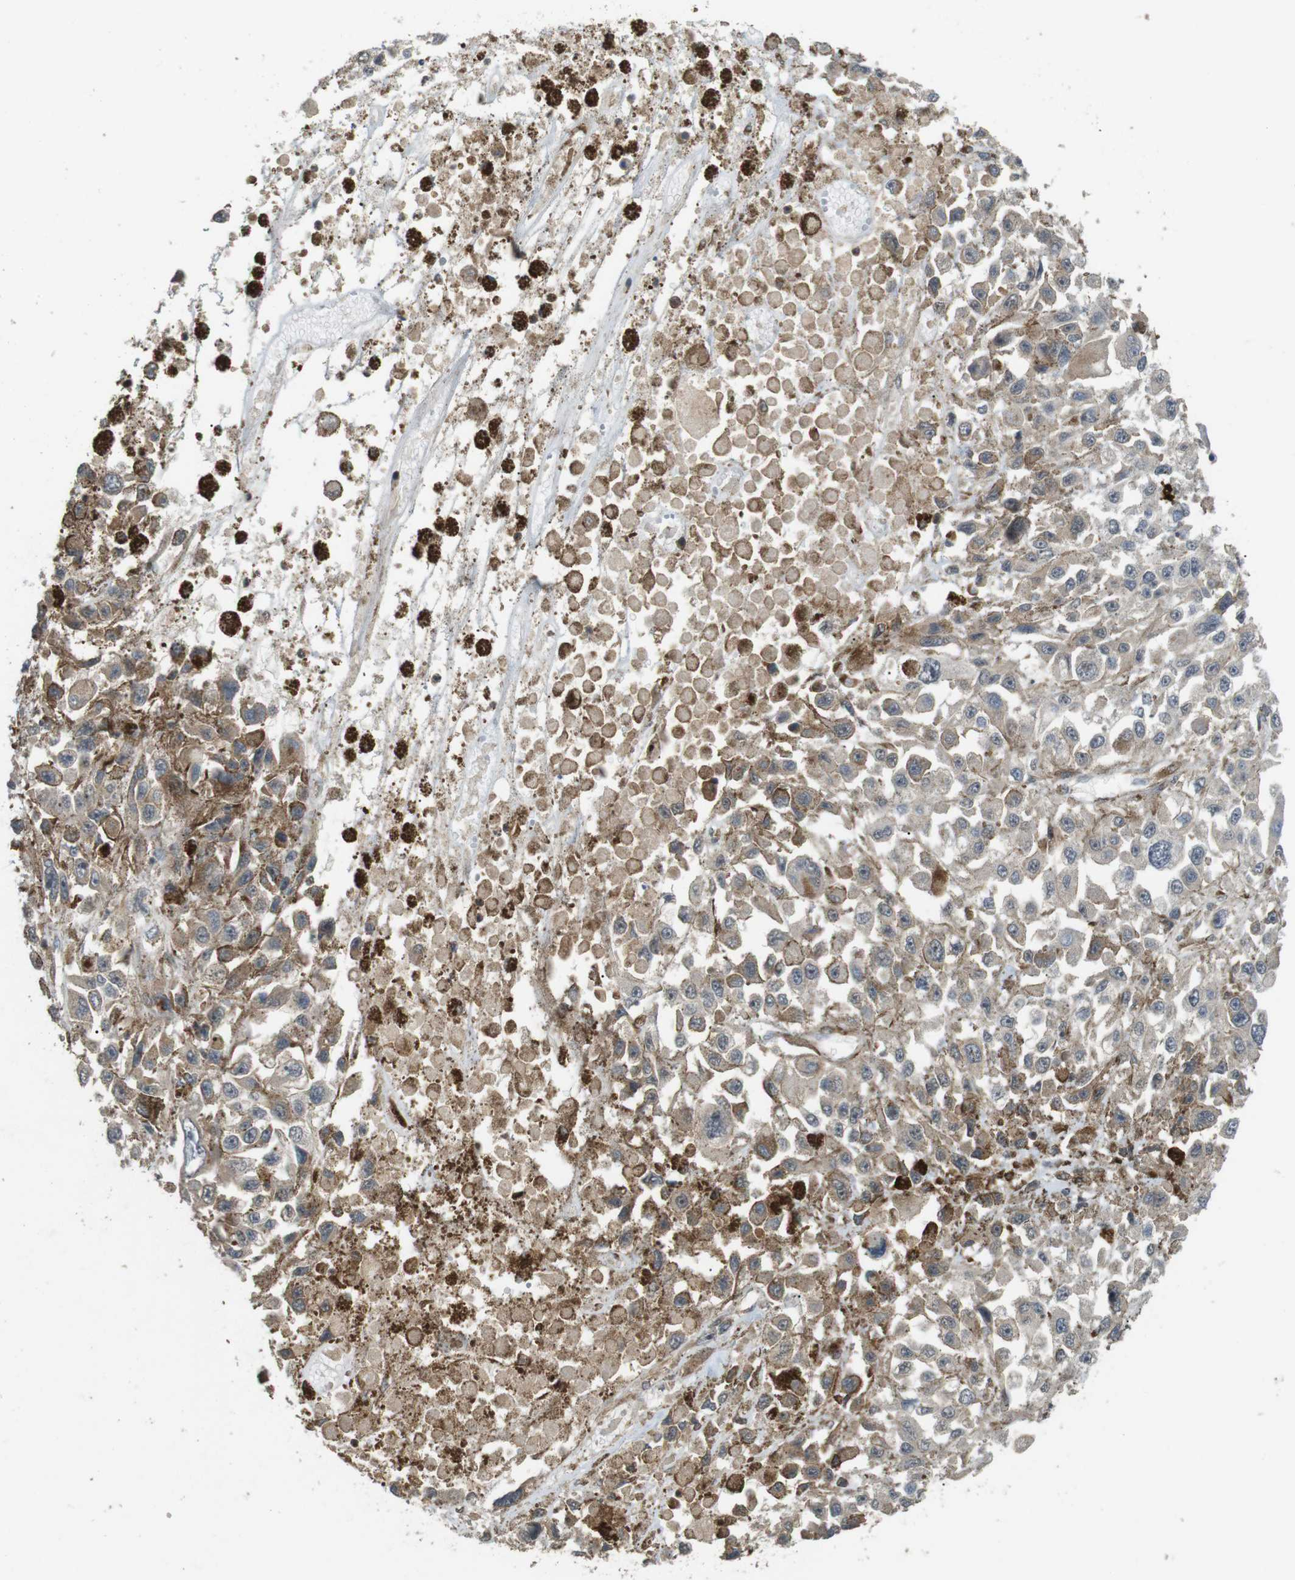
{"staining": {"intensity": "weak", "quantity": "25%-75%", "location": "cytoplasmic/membranous"}, "tissue": "melanoma", "cell_type": "Tumor cells", "image_type": "cancer", "snomed": [{"axis": "morphology", "description": "Malignant melanoma, Metastatic site"}, {"axis": "topography", "description": "Lymph node"}], "caption": "Human malignant melanoma (metastatic site) stained with a brown dye exhibits weak cytoplasmic/membranous positive expression in about 25%-75% of tumor cells.", "gene": "KSR1", "patient": {"sex": "male", "age": 59}}